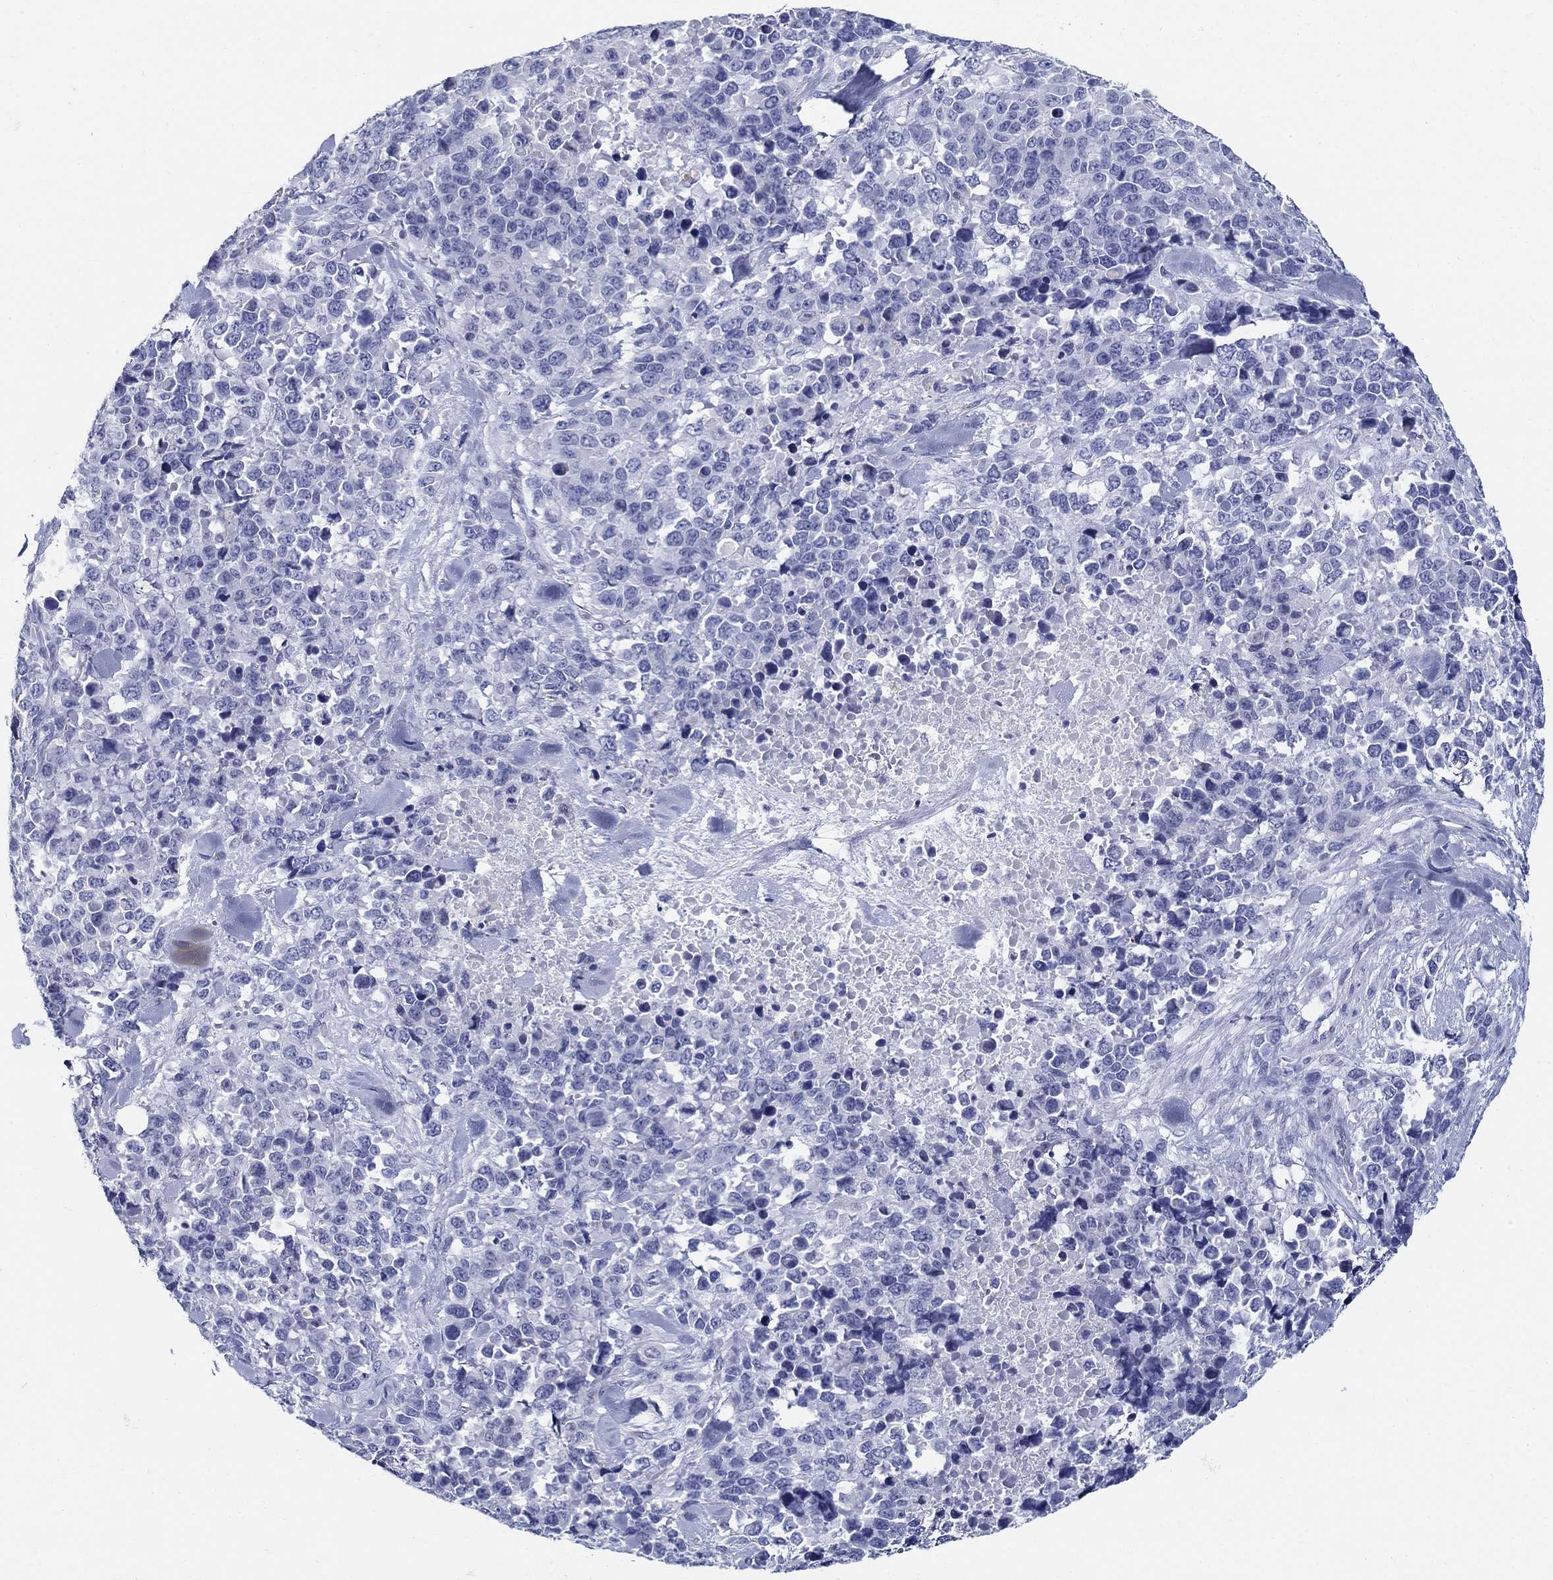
{"staining": {"intensity": "negative", "quantity": "none", "location": "none"}, "tissue": "melanoma", "cell_type": "Tumor cells", "image_type": "cancer", "snomed": [{"axis": "morphology", "description": "Malignant melanoma, Metastatic site"}, {"axis": "topography", "description": "Skin"}], "caption": "Immunohistochemistry (IHC) histopathology image of neoplastic tissue: malignant melanoma (metastatic site) stained with DAB exhibits no significant protein expression in tumor cells.", "gene": "CRYGS", "patient": {"sex": "male", "age": 84}}